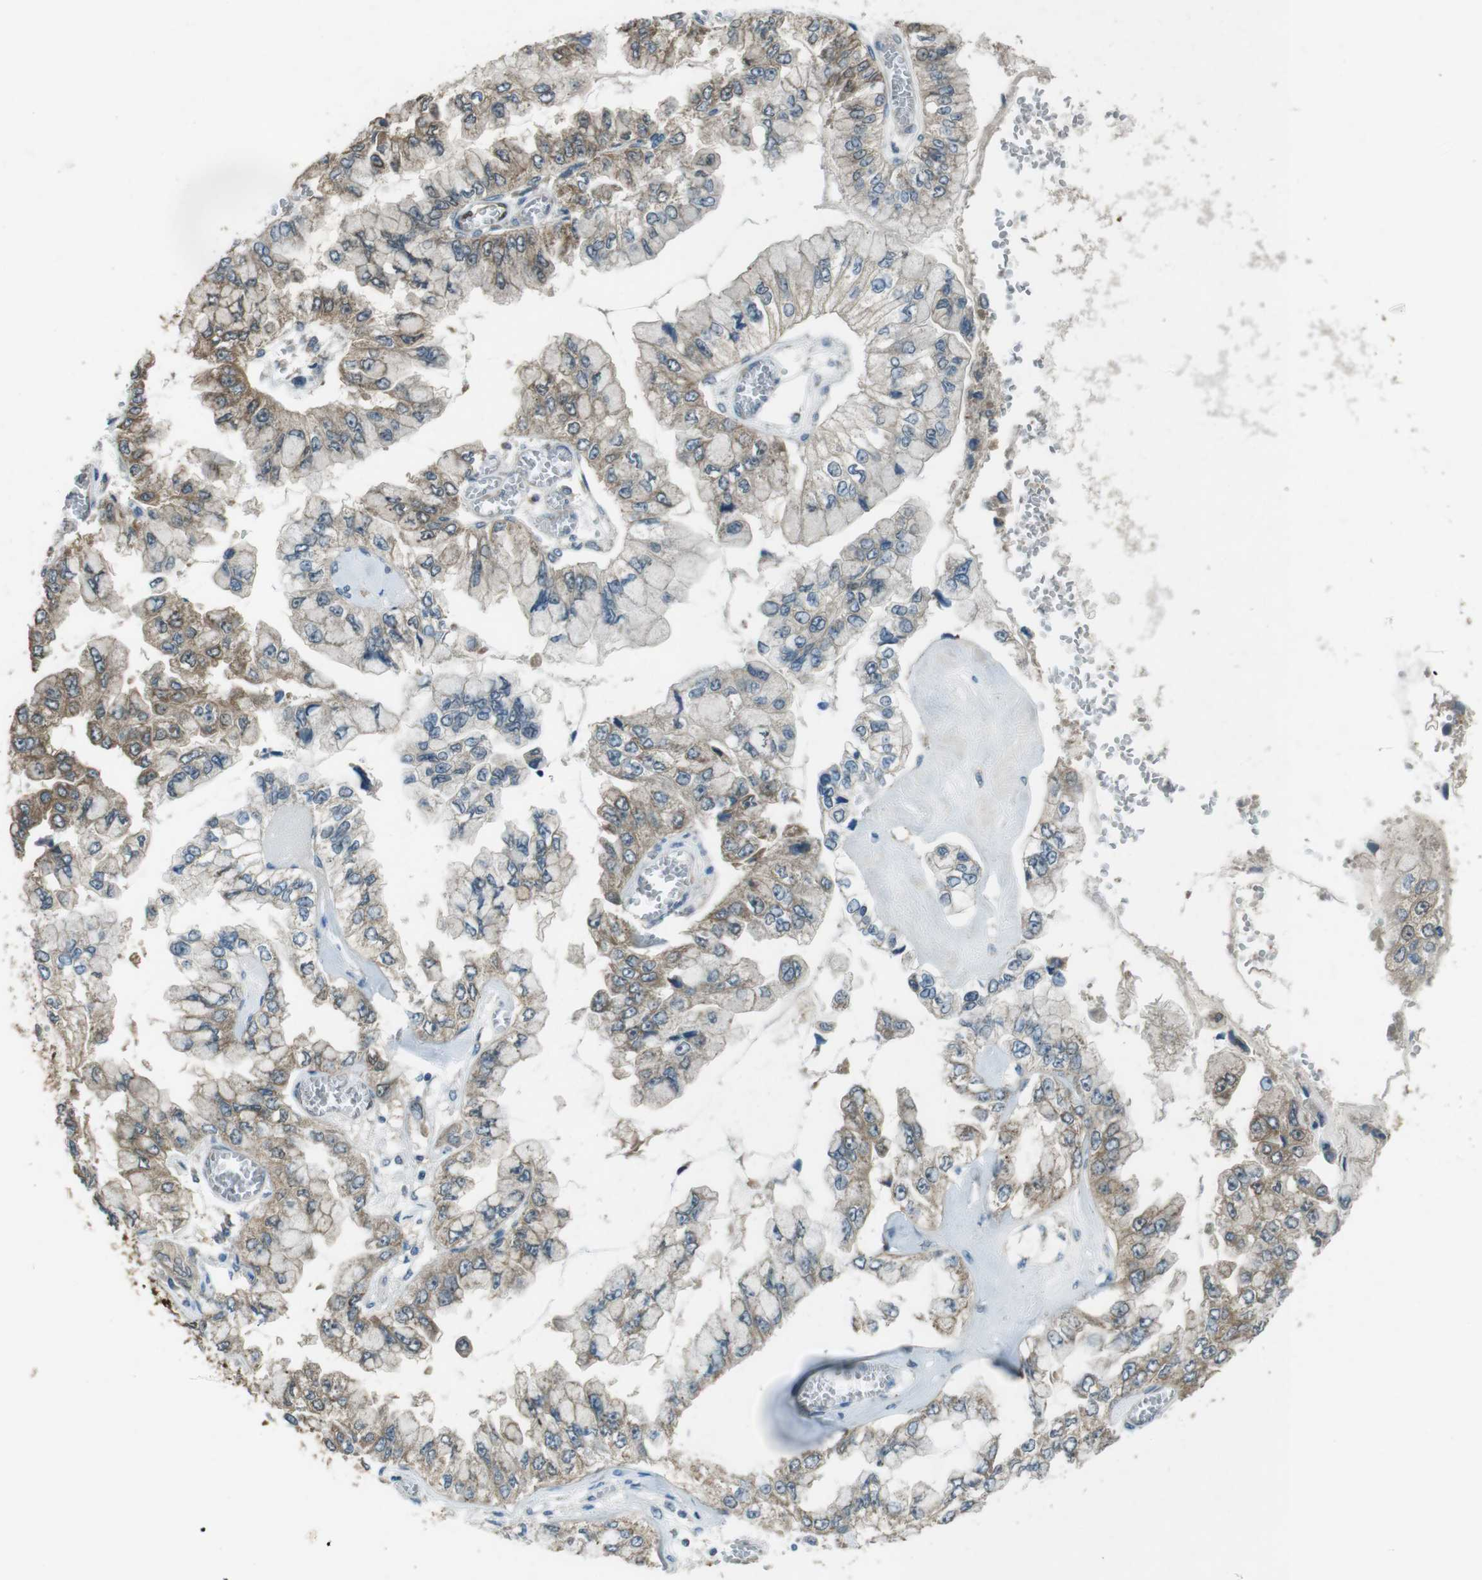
{"staining": {"intensity": "weak", "quantity": "25%-75%", "location": "cytoplasmic/membranous"}, "tissue": "liver cancer", "cell_type": "Tumor cells", "image_type": "cancer", "snomed": [{"axis": "morphology", "description": "Cholangiocarcinoma"}, {"axis": "topography", "description": "Liver"}], "caption": "The photomicrograph exhibits immunohistochemical staining of cholangiocarcinoma (liver). There is weak cytoplasmic/membranous positivity is present in approximately 25%-75% of tumor cells.", "gene": "MFAP3", "patient": {"sex": "female", "age": 79}}